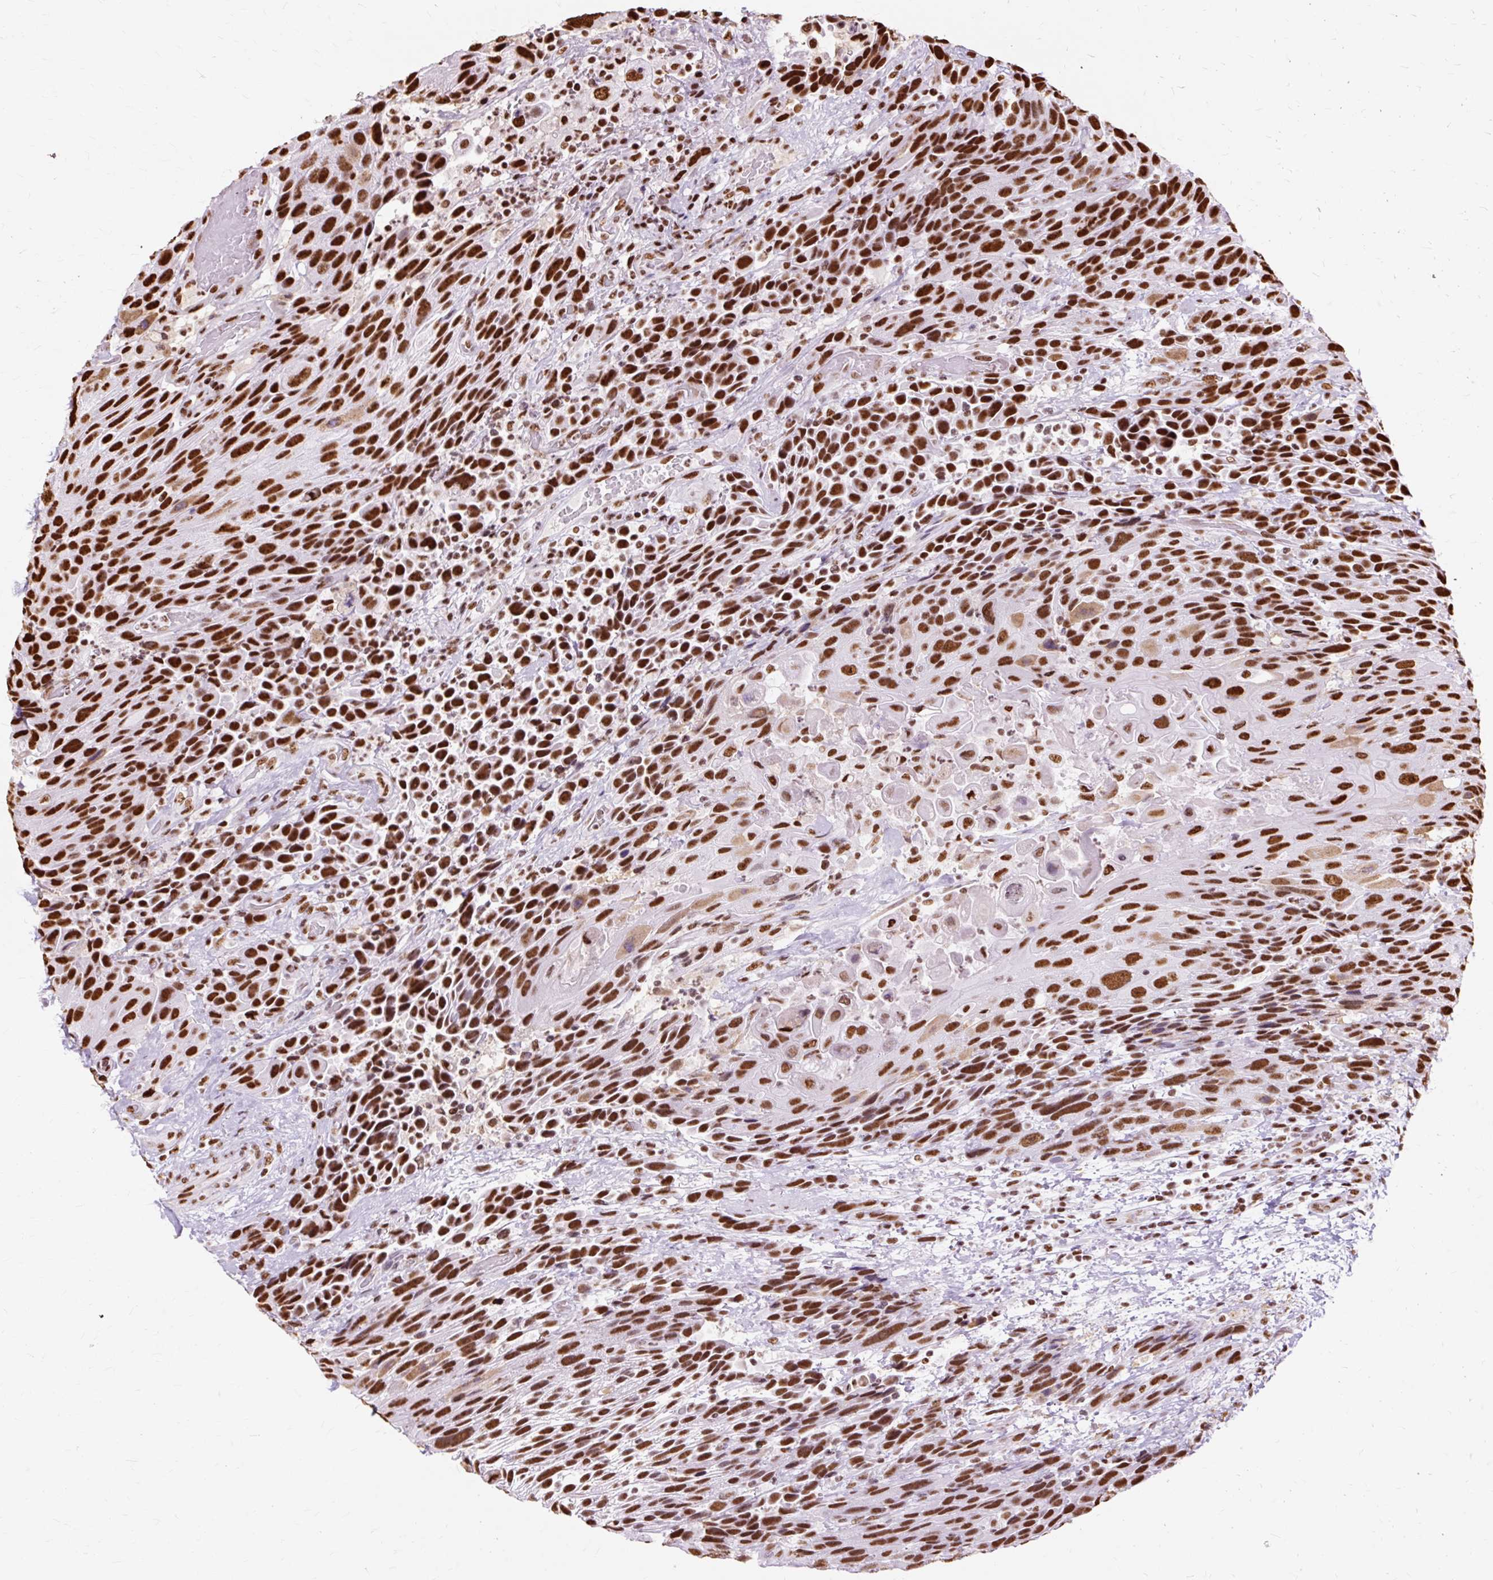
{"staining": {"intensity": "strong", "quantity": ">75%", "location": "nuclear"}, "tissue": "urothelial cancer", "cell_type": "Tumor cells", "image_type": "cancer", "snomed": [{"axis": "morphology", "description": "Urothelial carcinoma, High grade"}, {"axis": "topography", "description": "Urinary bladder"}], "caption": "This histopathology image demonstrates immunohistochemistry staining of urothelial cancer, with high strong nuclear positivity in approximately >75% of tumor cells.", "gene": "XRCC6", "patient": {"sex": "female", "age": 70}}